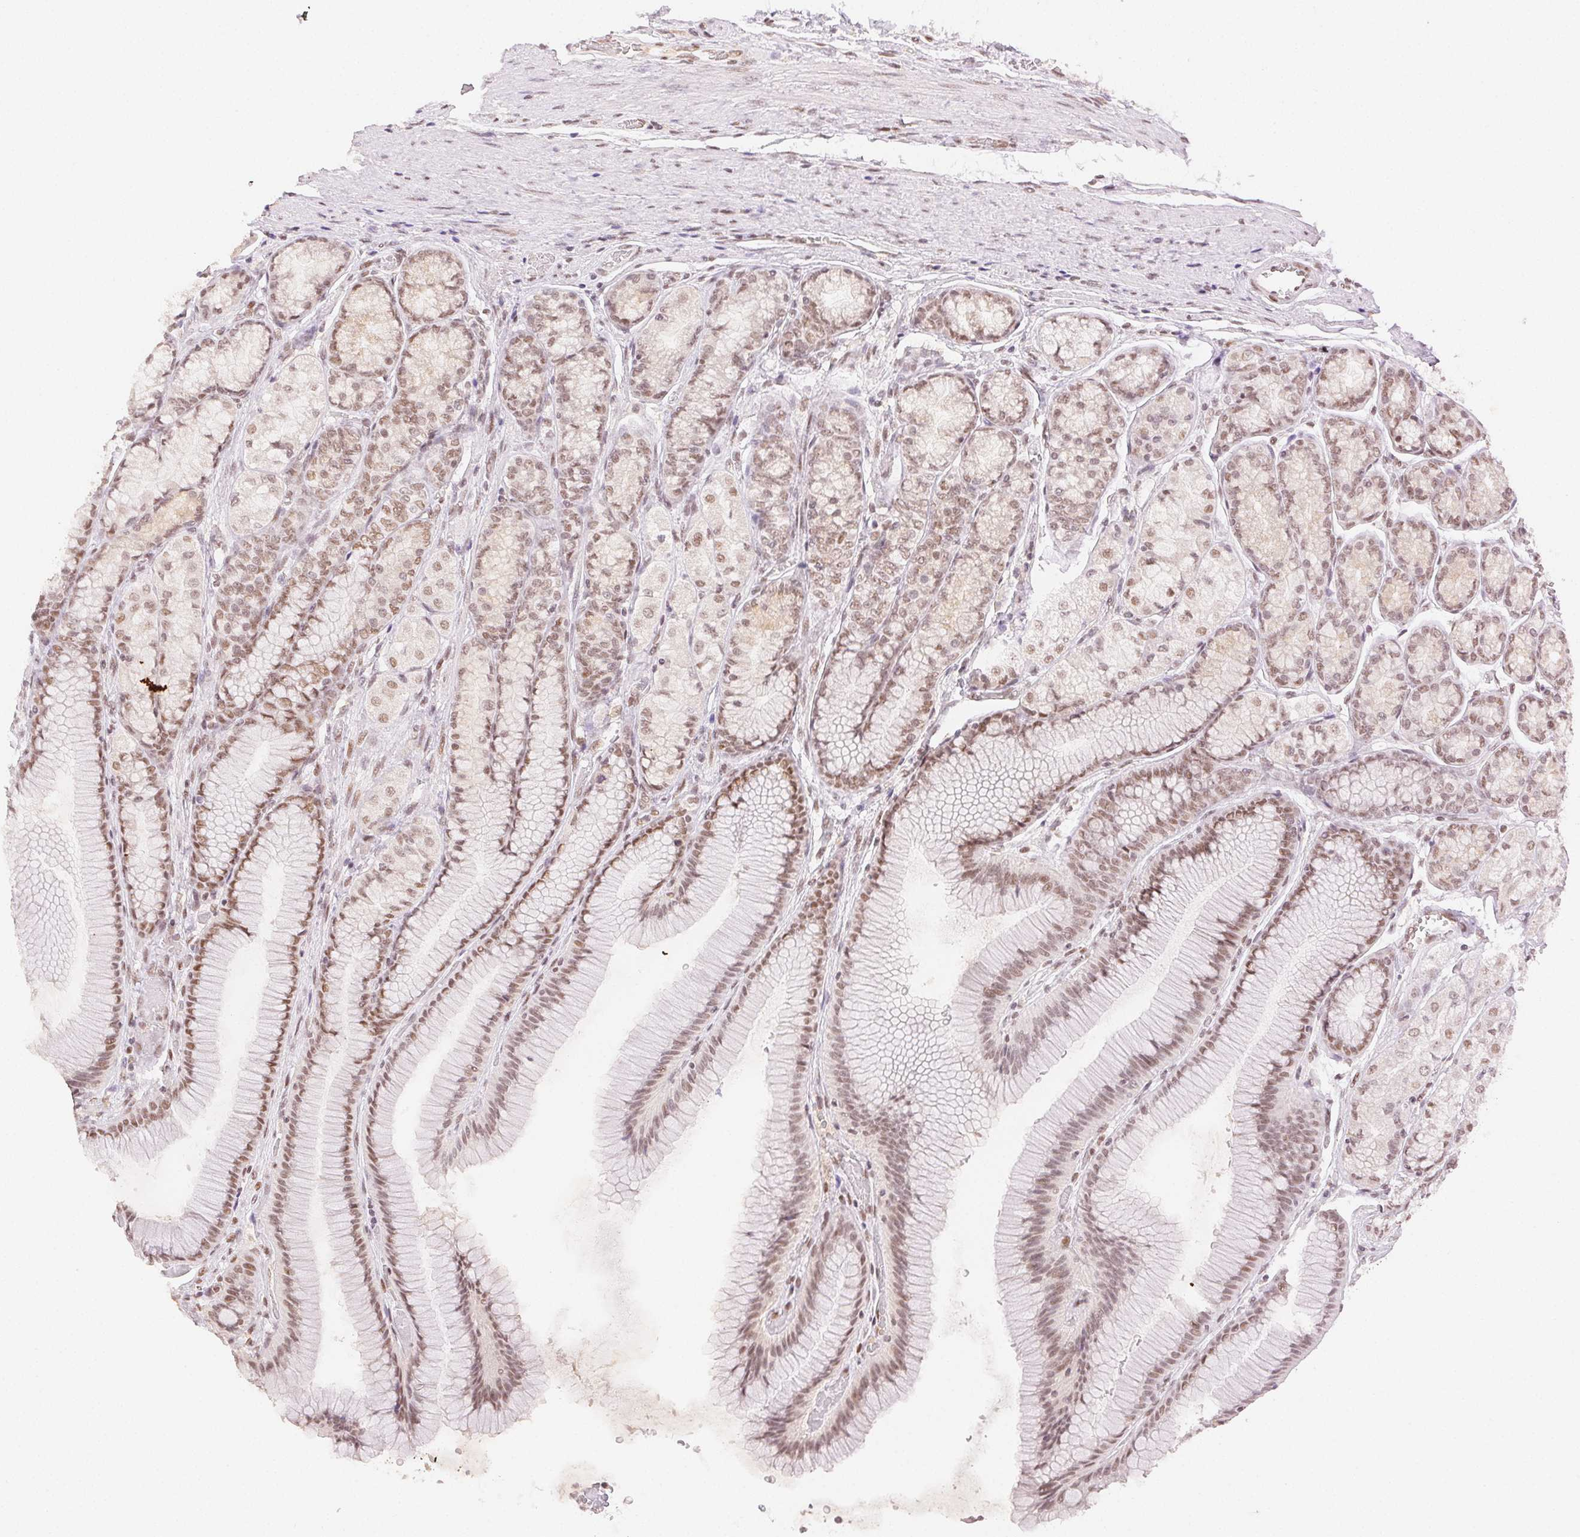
{"staining": {"intensity": "moderate", "quantity": ">75%", "location": "nuclear"}, "tissue": "stomach", "cell_type": "Glandular cells", "image_type": "normal", "snomed": [{"axis": "morphology", "description": "Normal tissue, NOS"}, {"axis": "morphology", "description": "Adenocarcinoma, NOS"}, {"axis": "morphology", "description": "Adenocarcinoma, High grade"}, {"axis": "topography", "description": "Stomach, upper"}, {"axis": "topography", "description": "Stomach"}], "caption": "Glandular cells exhibit medium levels of moderate nuclear staining in about >75% of cells in normal human stomach.", "gene": "H2AZ1", "patient": {"sex": "female", "age": 65}}